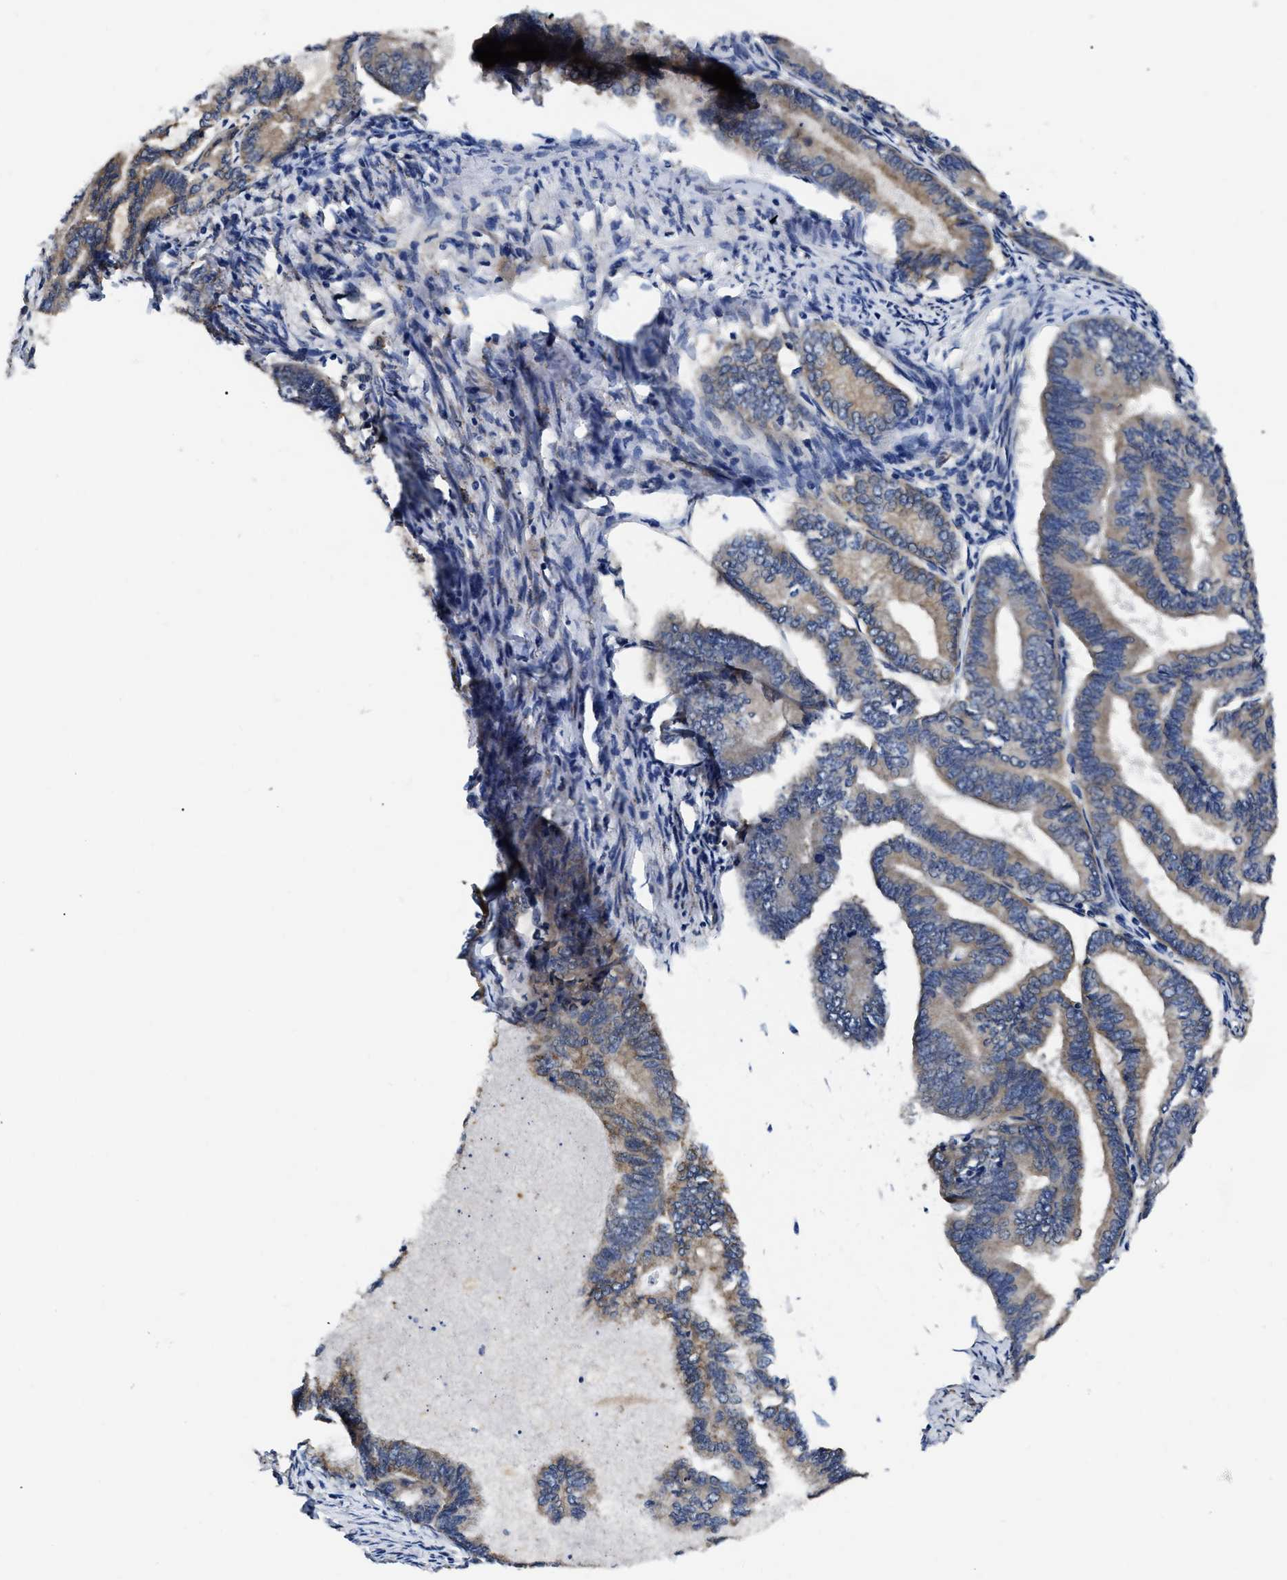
{"staining": {"intensity": "moderate", "quantity": ">75%", "location": "cytoplasmic/membranous"}, "tissue": "endometrial cancer", "cell_type": "Tumor cells", "image_type": "cancer", "snomed": [{"axis": "morphology", "description": "Adenocarcinoma, NOS"}, {"axis": "topography", "description": "Endometrium"}], "caption": "Immunohistochemistry (IHC) photomicrograph of human endometrial cancer (adenocarcinoma) stained for a protein (brown), which reveals medium levels of moderate cytoplasmic/membranous staining in about >75% of tumor cells.", "gene": "GET4", "patient": {"sex": "female", "age": 86}}